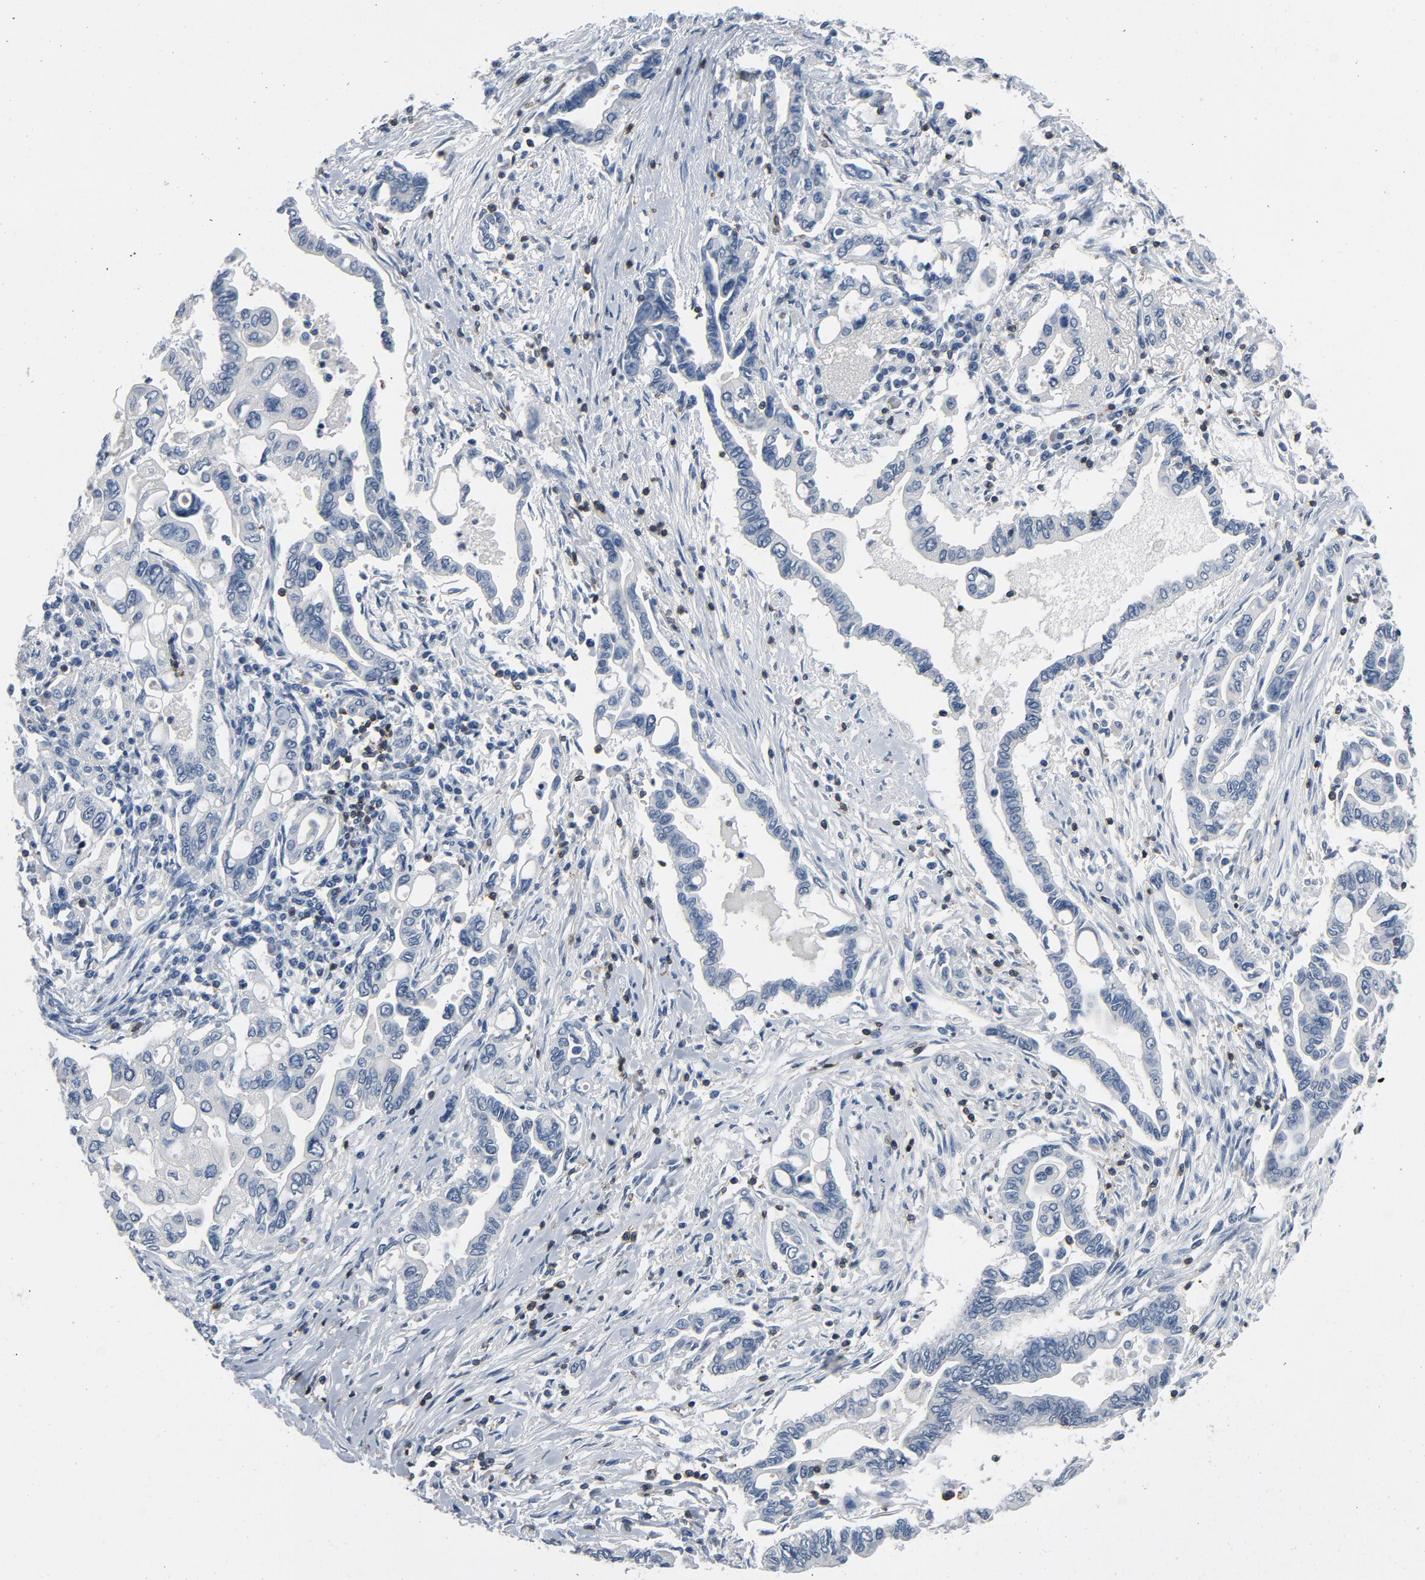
{"staining": {"intensity": "weak", "quantity": "25%-75%", "location": "cytoplasmic/membranous"}, "tissue": "pancreatic cancer", "cell_type": "Tumor cells", "image_type": "cancer", "snomed": [{"axis": "morphology", "description": "Adenocarcinoma, NOS"}, {"axis": "topography", "description": "Pancreas"}], "caption": "Adenocarcinoma (pancreatic) stained with a brown dye displays weak cytoplasmic/membranous positive positivity in approximately 25%-75% of tumor cells.", "gene": "LCK", "patient": {"sex": "female", "age": 57}}